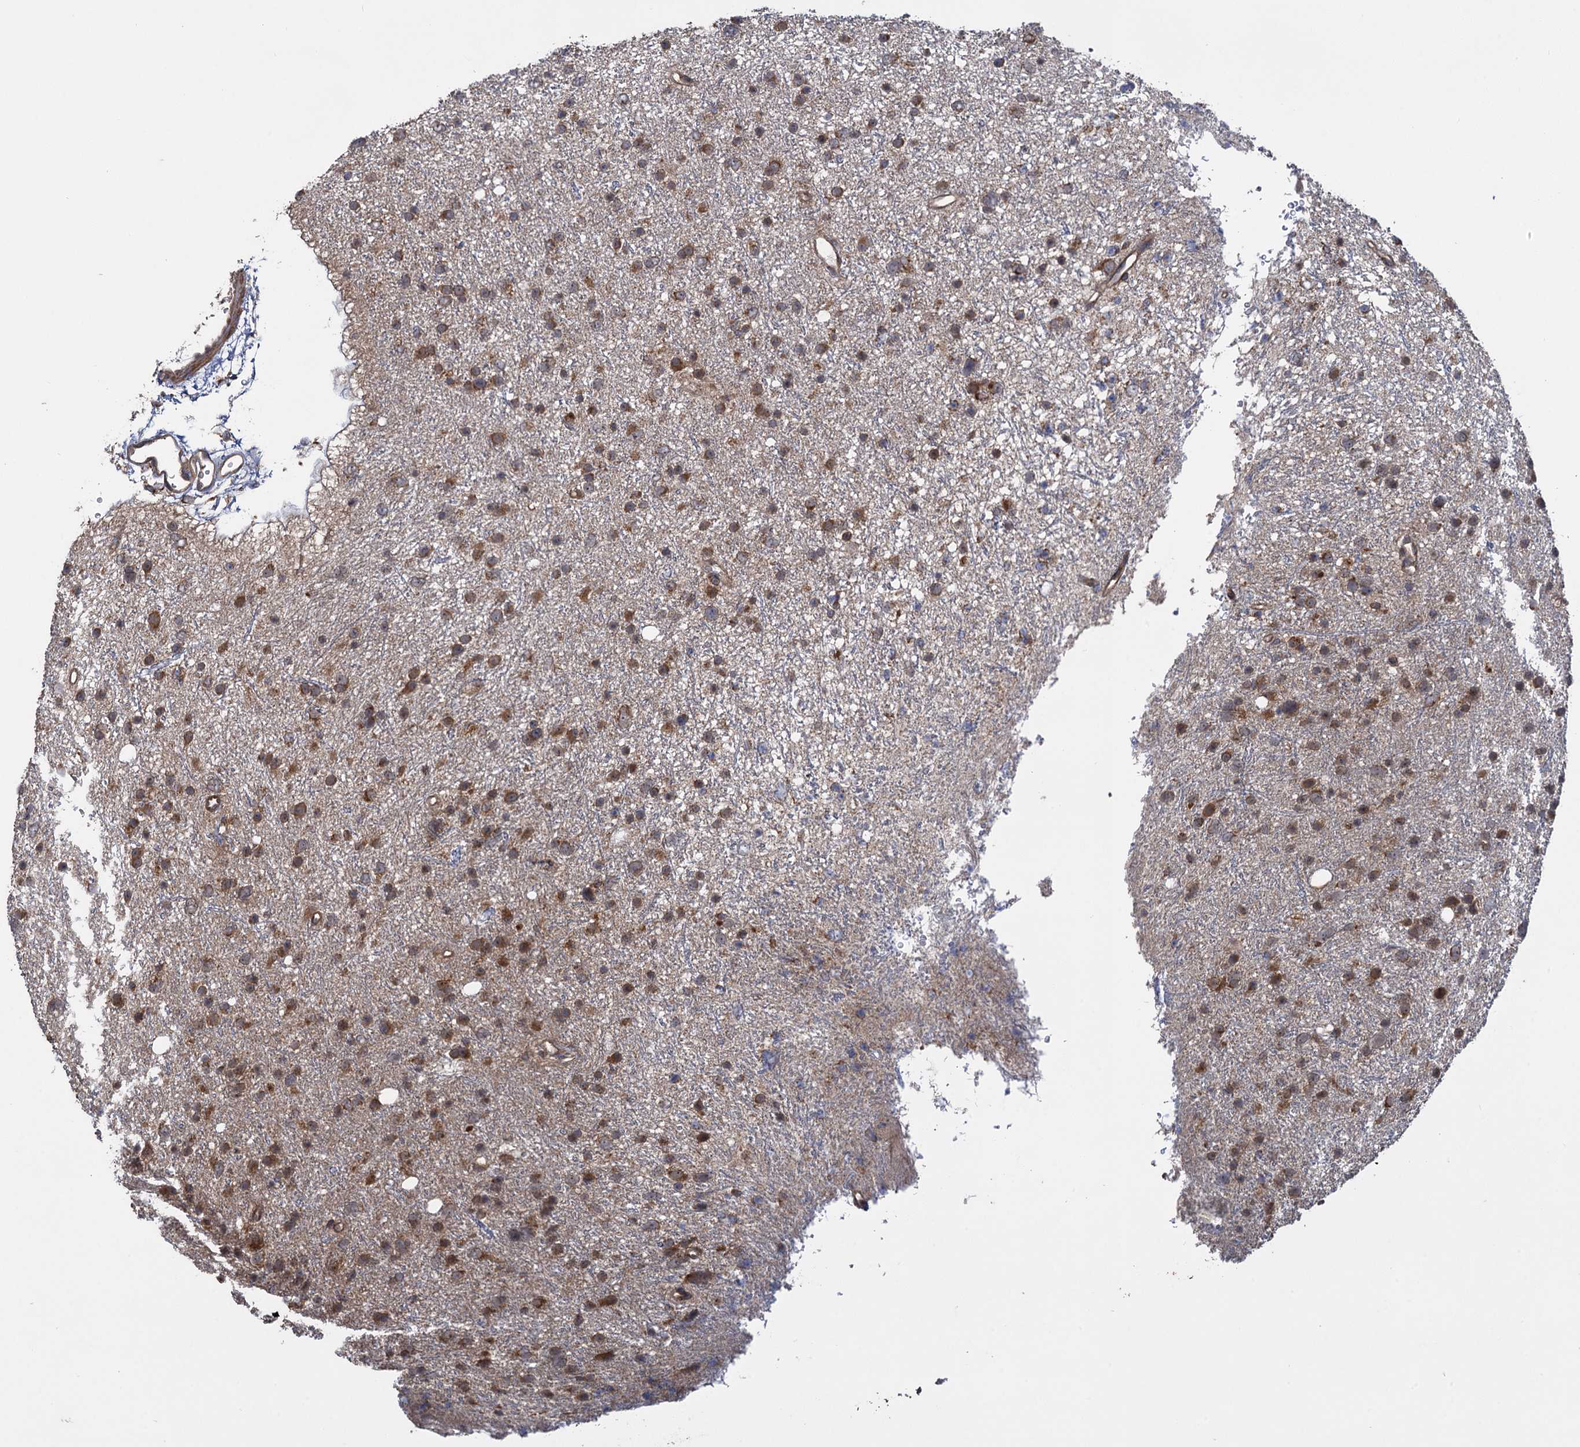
{"staining": {"intensity": "moderate", "quantity": ">75%", "location": "cytoplasmic/membranous"}, "tissue": "glioma", "cell_type": "Tumor cells", "image_type": "cancer", "snomed": [{"axis": "morphology", "description": "Glioma, malignant, Low grade"}, {"axis": "topography", "description": "Cerebral cortex"}], "caption": "Immunohistochemistry (IHC) micrograph of neoplastic tissue: low-grade glioma (malignant) stained using immunohistochemistry exhibits medium levels of moderate protein expression localized specifically in the cytoplasmic/membranous of tumor cells, appearing as a cytoplasmic/membranous brown color.", "gene": "HAUS1", "patient": {"sex": "female", "age": 39}}